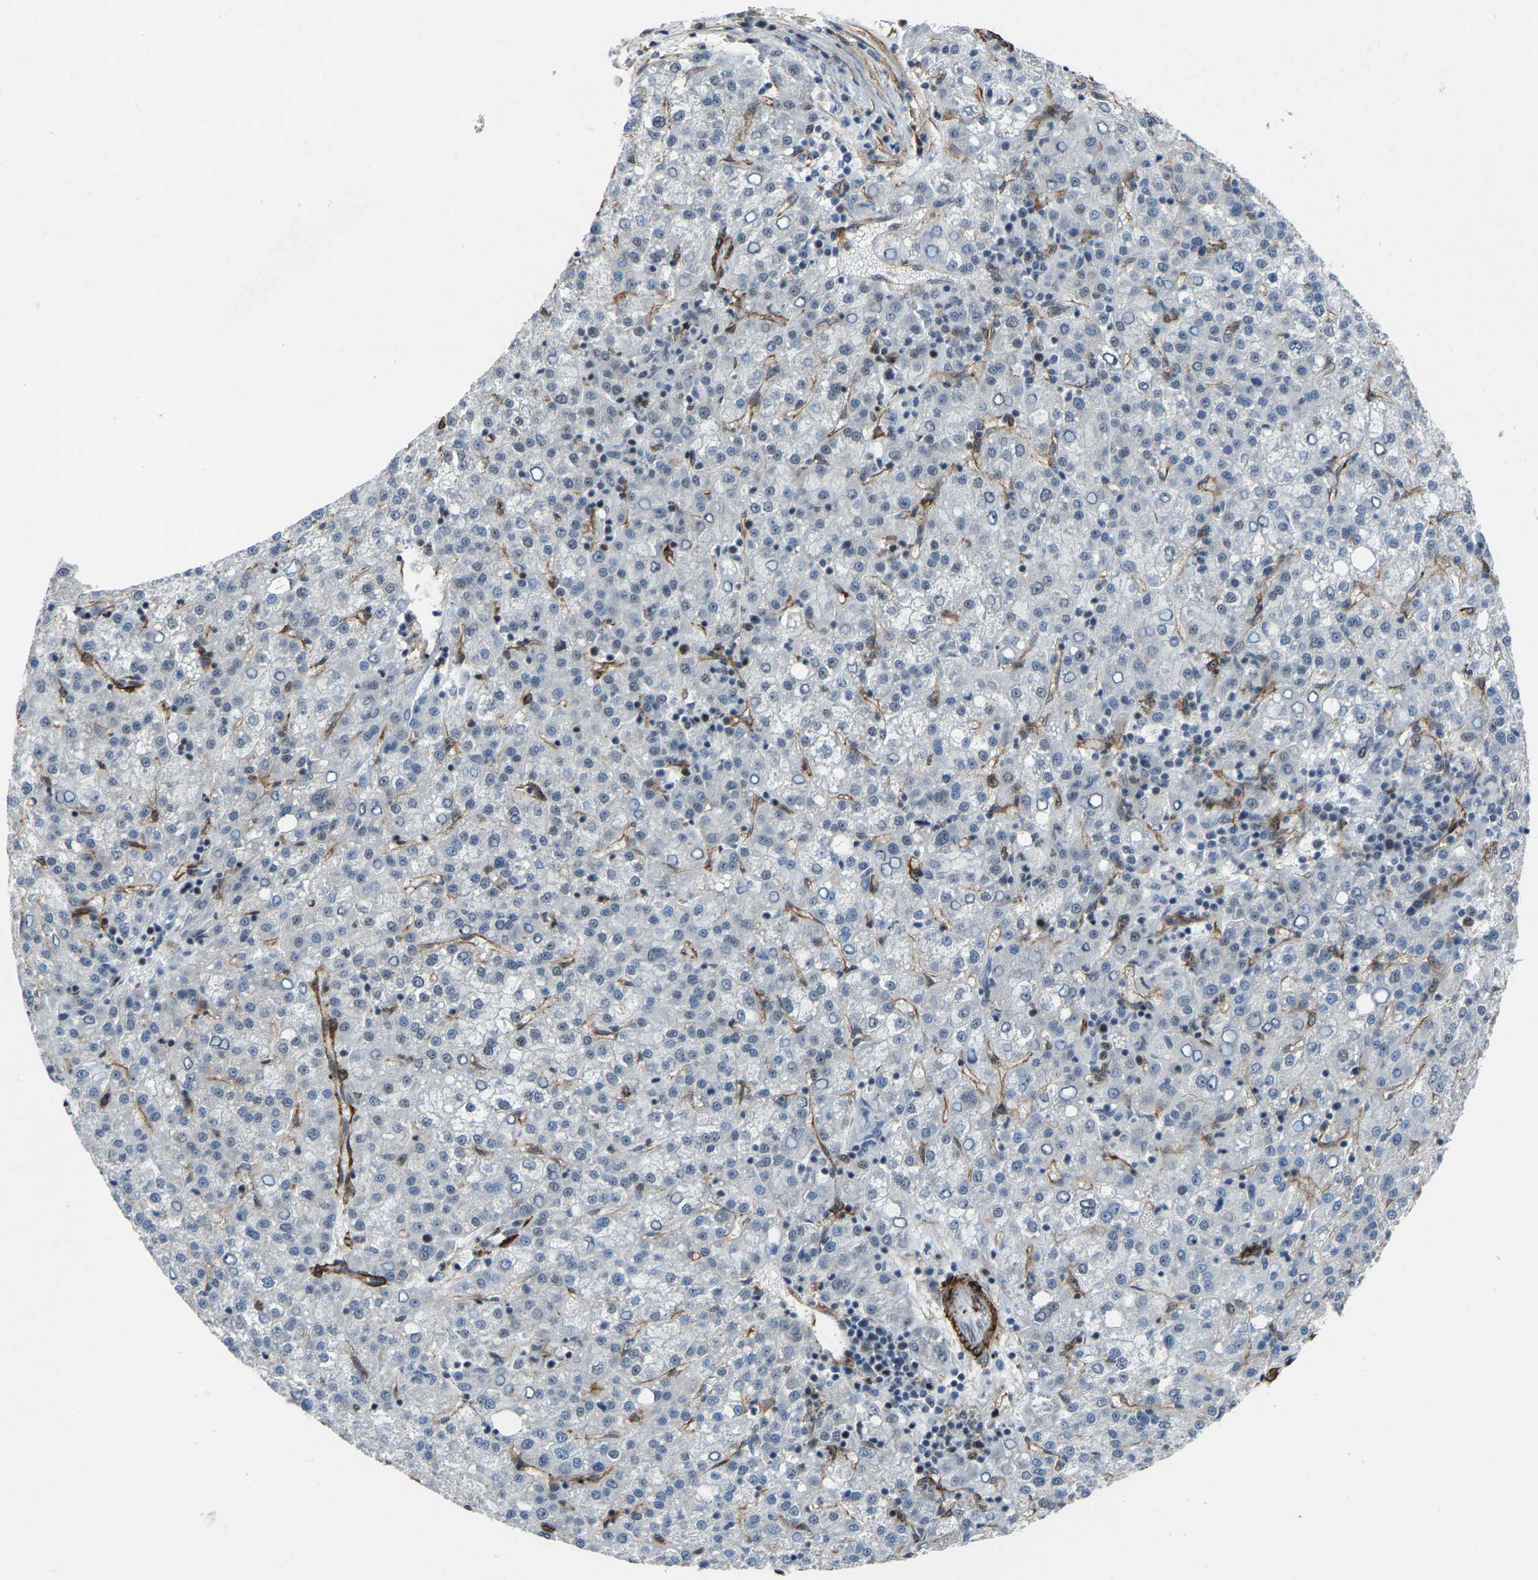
{"staining": {"intensity": "weak", "quantity": "<25%", "location": "nuclear"}, "tissue": "liver cancer", "cell_type": "Tumor cells", "image_type": "cancer", "snomed": [{"axis": "morphology", "description": "Carcinoma, Hepatocellular, NOS"}, {"axis": "topography", "description": "Liver"}], "caption": "Hepatocellular carcinoma (liver) stained for a protein using IHC exhibits no expression tumor cells.", "gene": "DDX5", "patient": {"sex": "female", "age": 58}}